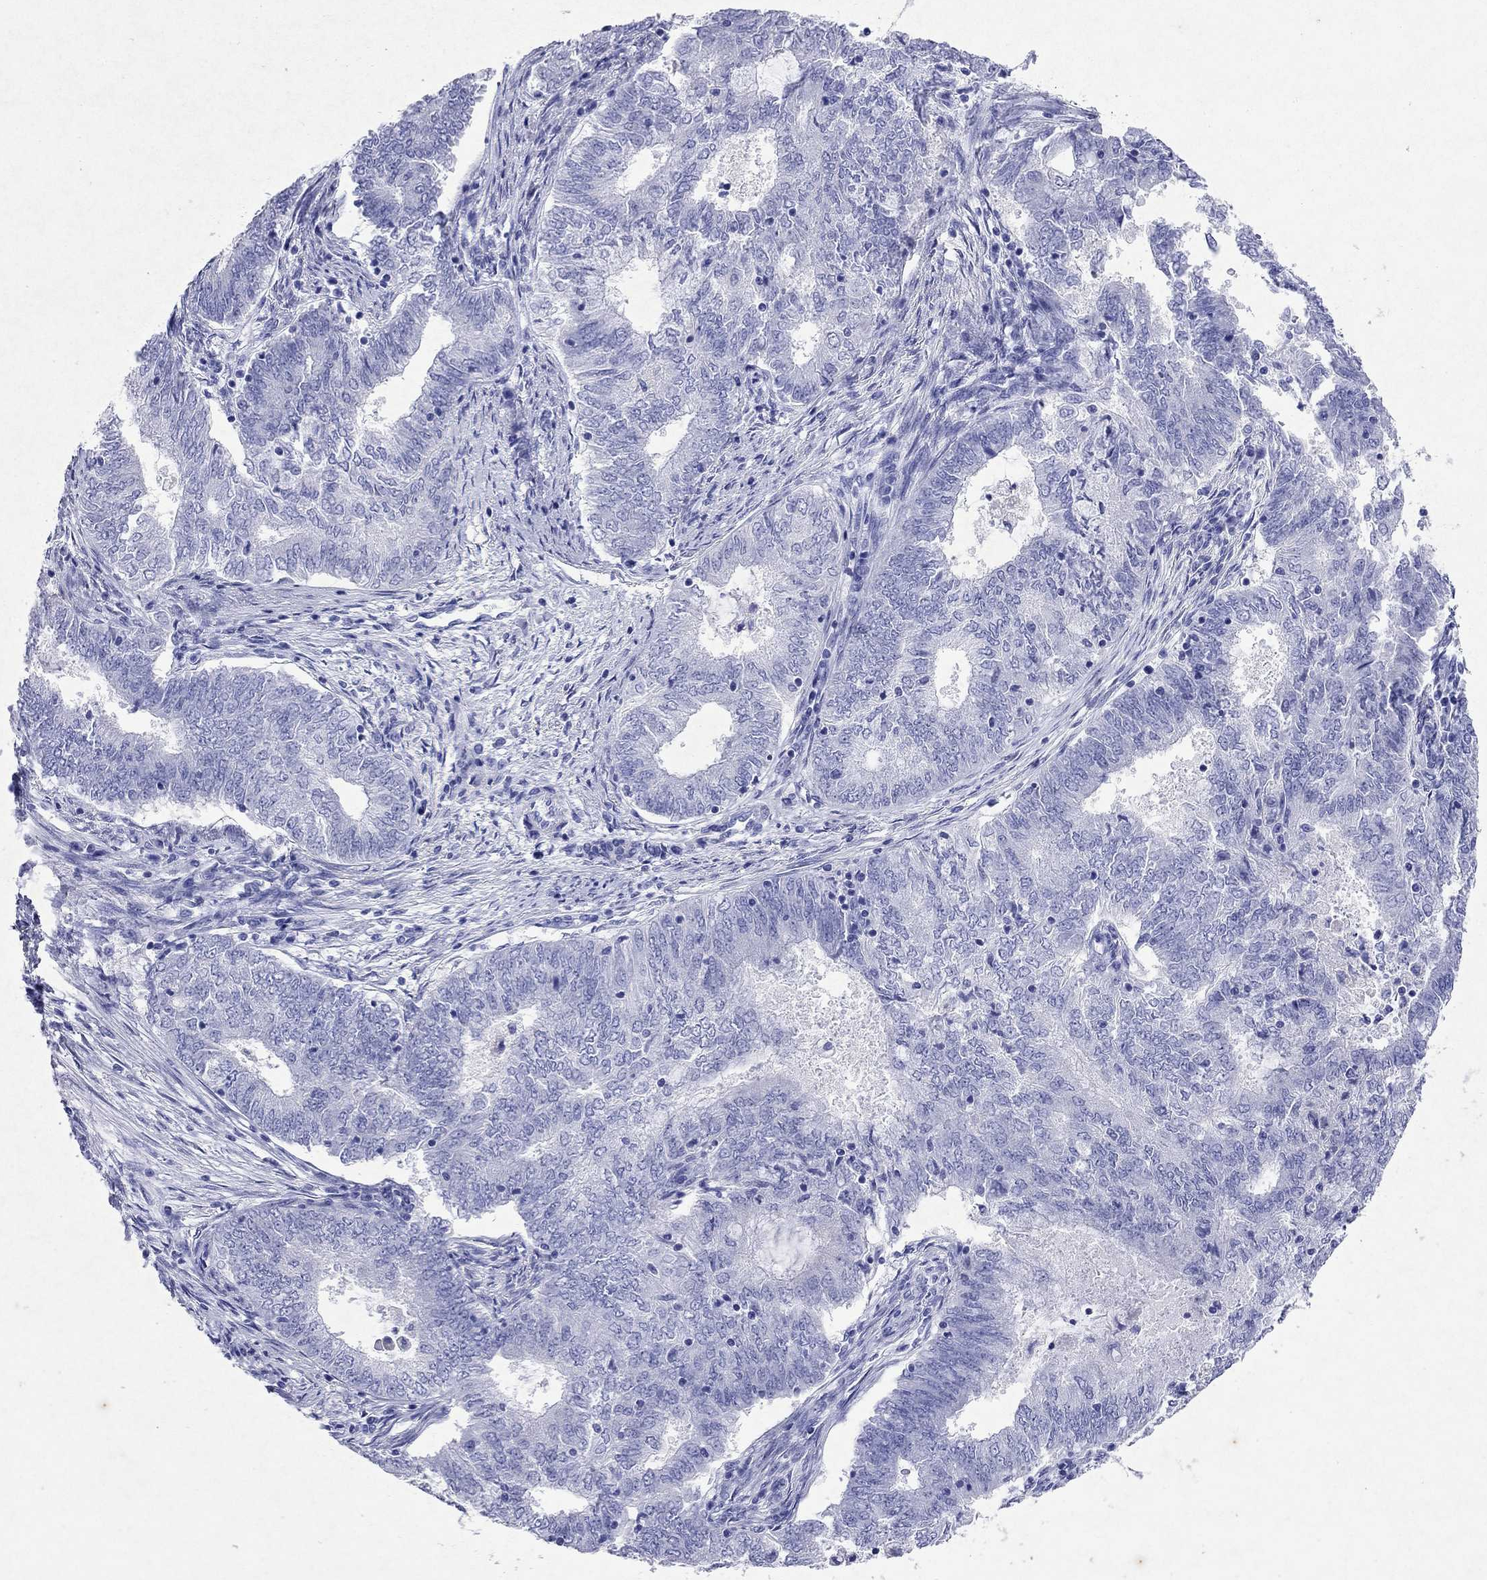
{"staining": {"intensity": "negative", "quantity": "none", "location": "none"}, "tissue": "endometrial cancer", "cell_type": "Tumor cells", "image_type": "cancer", "snomed": [{"axis": "morphology", "description": "Adenocarcinoma, NOS"}, {"axis": "topography", "description": "Endometrium"}], "caption": "IHC of adenocarcinoma (endometrial) reveals no expression in tumor cells. (Stains: DAB immunohistochemistry (IHC) with hematoxylin counter stain, Microscopy: brightfield microscopy at high magnification).", "gene": "ARMC12", "patient": {"sex": "female", "age": 62}}